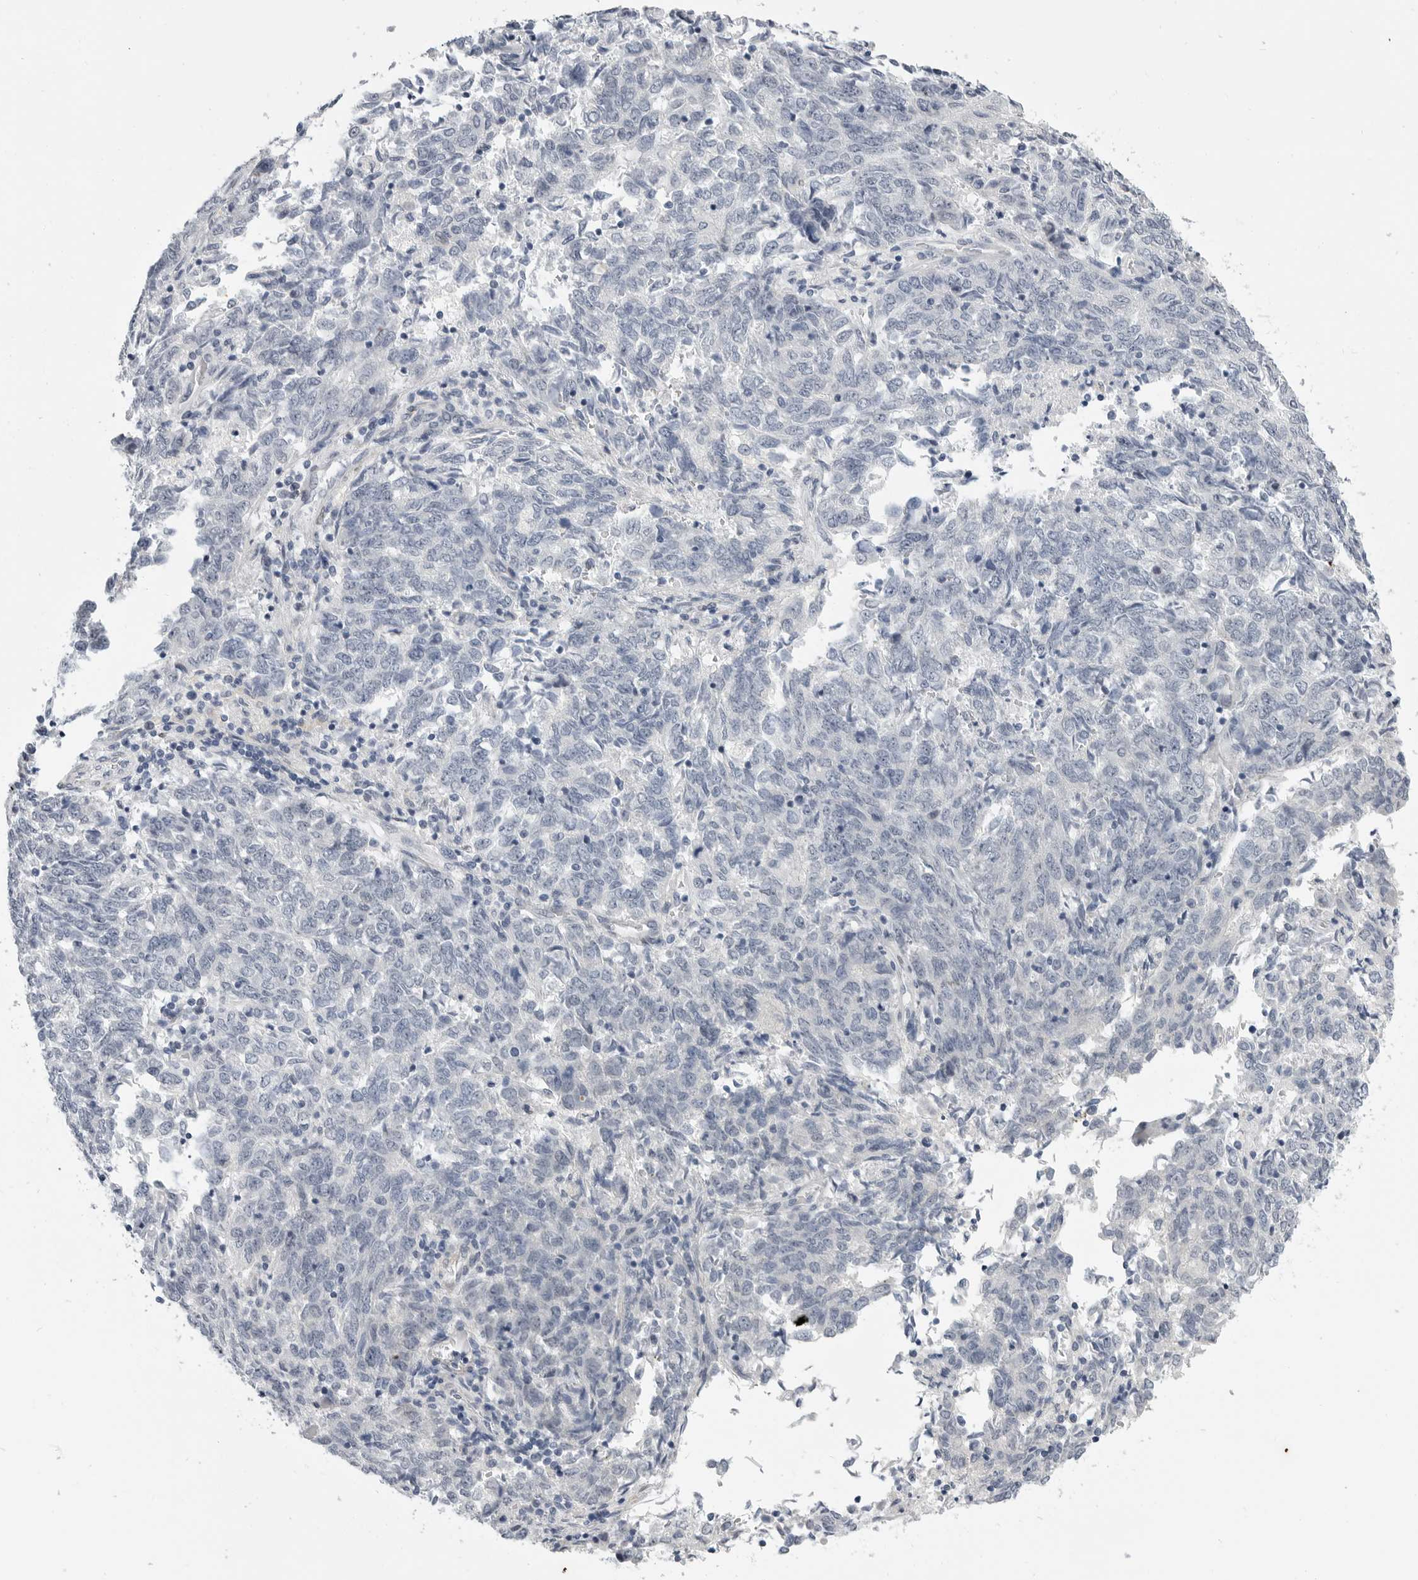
{"staining": {"intensity": "negative", "quantity": "none", "location": "none"}, "tissue": "endometrial cancer", "cell_type": "Tumor cells", "image_type": "cancer", "snomed": [{"axis": "morphology", "description": "Adenocarcinoma, NOS"}, {"axis": "topography", "description": "Endometrium"}], "caption": "Endometrial adenocarcinoma was stained to show a protein in brown. There is no significant staining in tumor cells.", "gene": "PLN", "patient": {"sex": "female", "age": 80}}